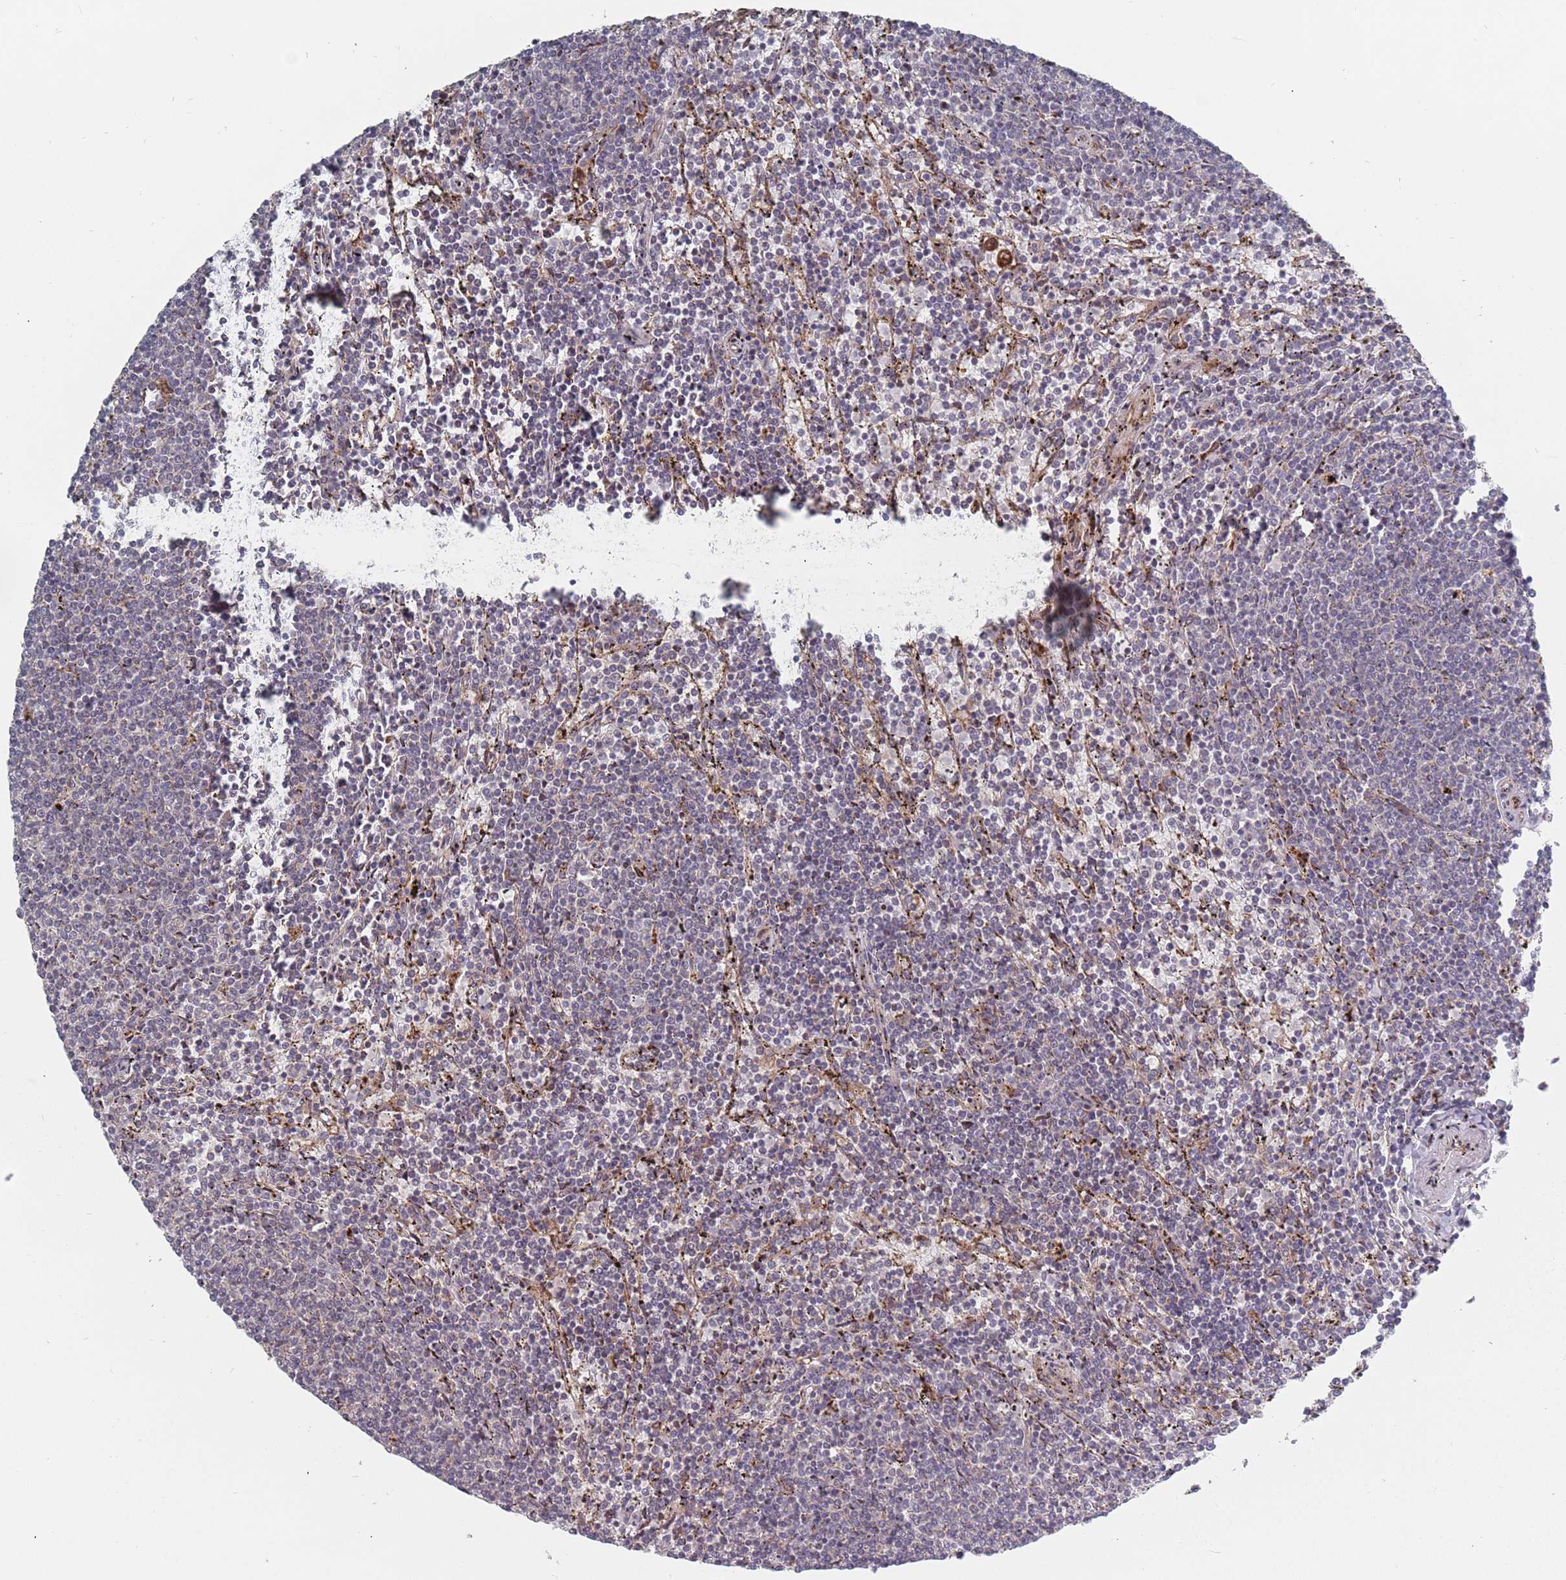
{"staining": {"intensity": "negative", "quantity": "none", "location": "none"}, "tissue": "lymphoma", "cell_type": "Tumor cells", "image_type": "cancer", "snomed": [{"axis": "morphology", "description": "Malignant lymphoma, non-Hodgkin's type, Low grade"}, {"axis": "topography", "description": "Spleen"}], "caption": "Image shows no significant protein expression in tumor cells of low-grade malignant lymphoma, non-Hodgkin's type.", "gene": "ADAL", "patient": {"sex": "female", "age": 50}}